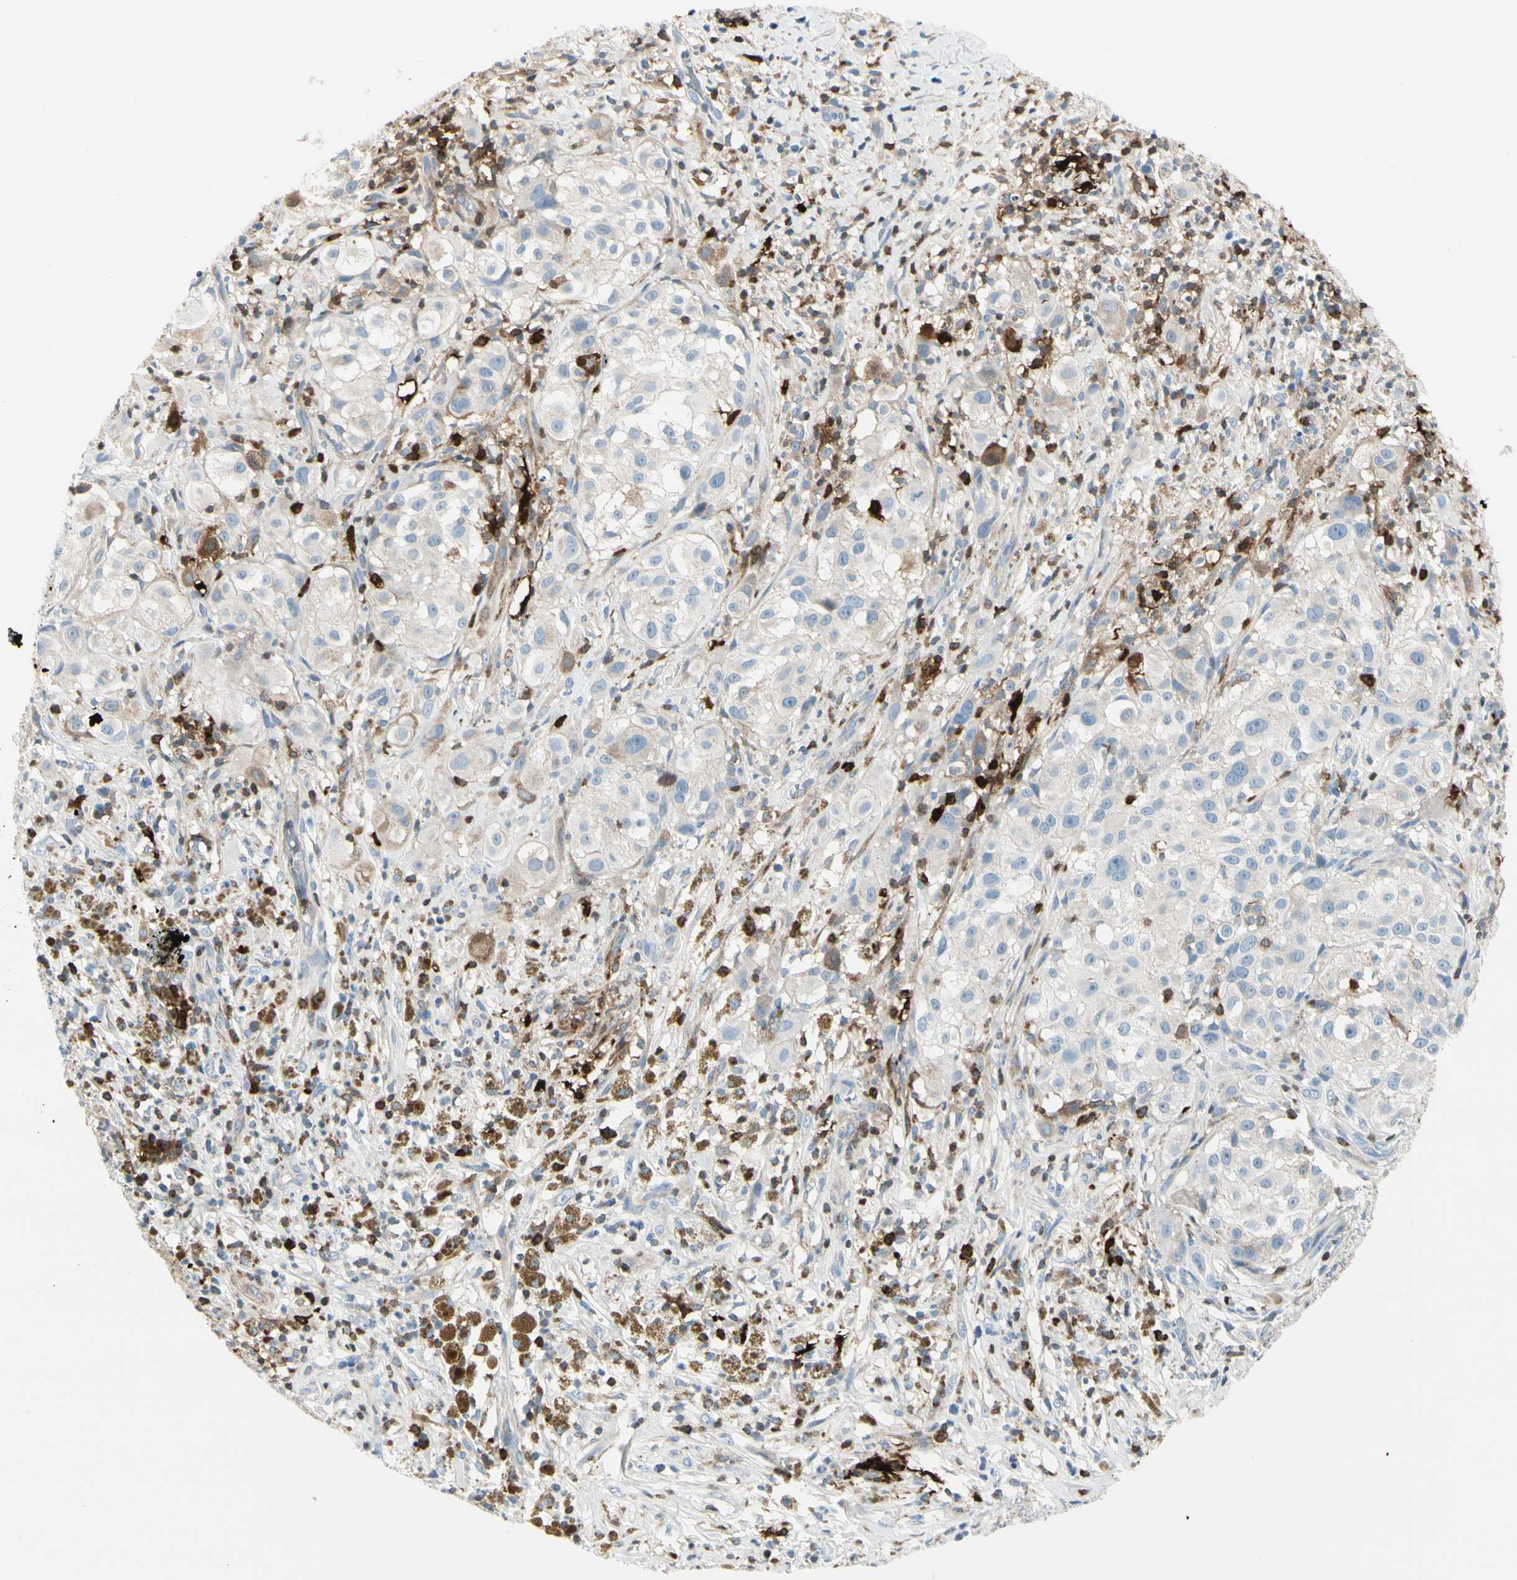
{"staining": {"intensity": "negative", "quantity": "none", "location": "none"}, "tissue": "melanoma", "cell_type": "Tumor cells", "image_type": "cancer", "snomed": [{"axis": "morphology", "description": "Necrosis, NOS"}, {"axis": "morphology", "description": "Malignant melanoma, NOS"}, {"axis": "topography", "description": "Skin"}], "caption": "Tumor cells show no significant protein positivity in malignant melanoma. Nuclei are stained in blue.", "gene": "TRAF1", "patient": {"sex": "female", "age": 87}}